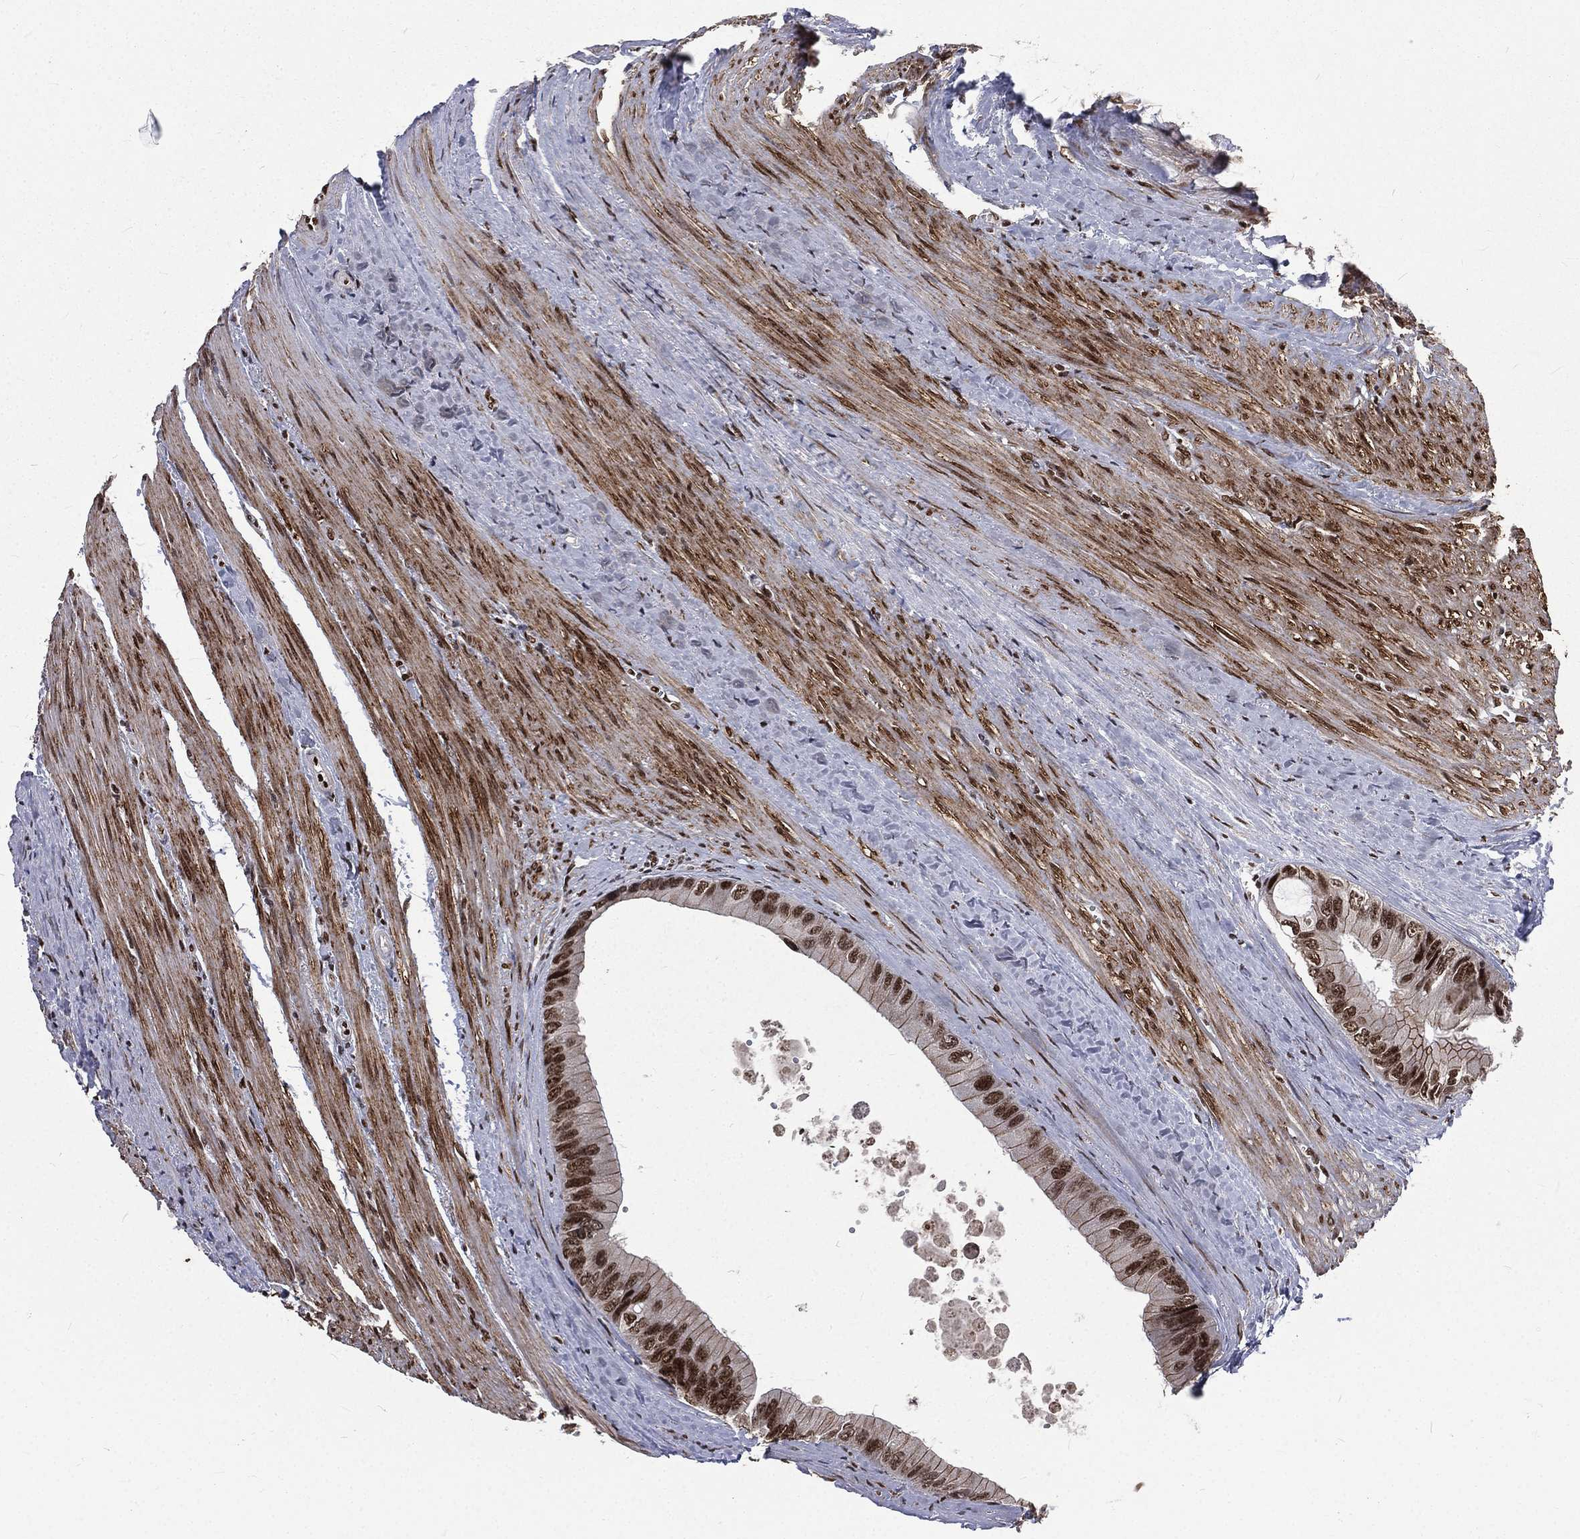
{"staining": {"intensity": "moderate", "quantity": "25%-75%", "location": "nuclear"}, "tissue": "colorectal cancer", "cell_type": "Tumor cells", "image_type": "cancer", "snomed": [{"axis": "morphology", "description": "Normal tissue, NOS"}, {"axis": "morphology", "description": "Adenocarcinoma, NOS"}, {"axis": "topography", "description": "Colon"}], "caption": "This histopathology image reveals immunohistochemistry staining of colorectal cancer, with medium moderate nuclear staining in approximately 25%-75% of tumor cells.", "gene": "POLB", "patient": {"sex": "male", "age": 65}}